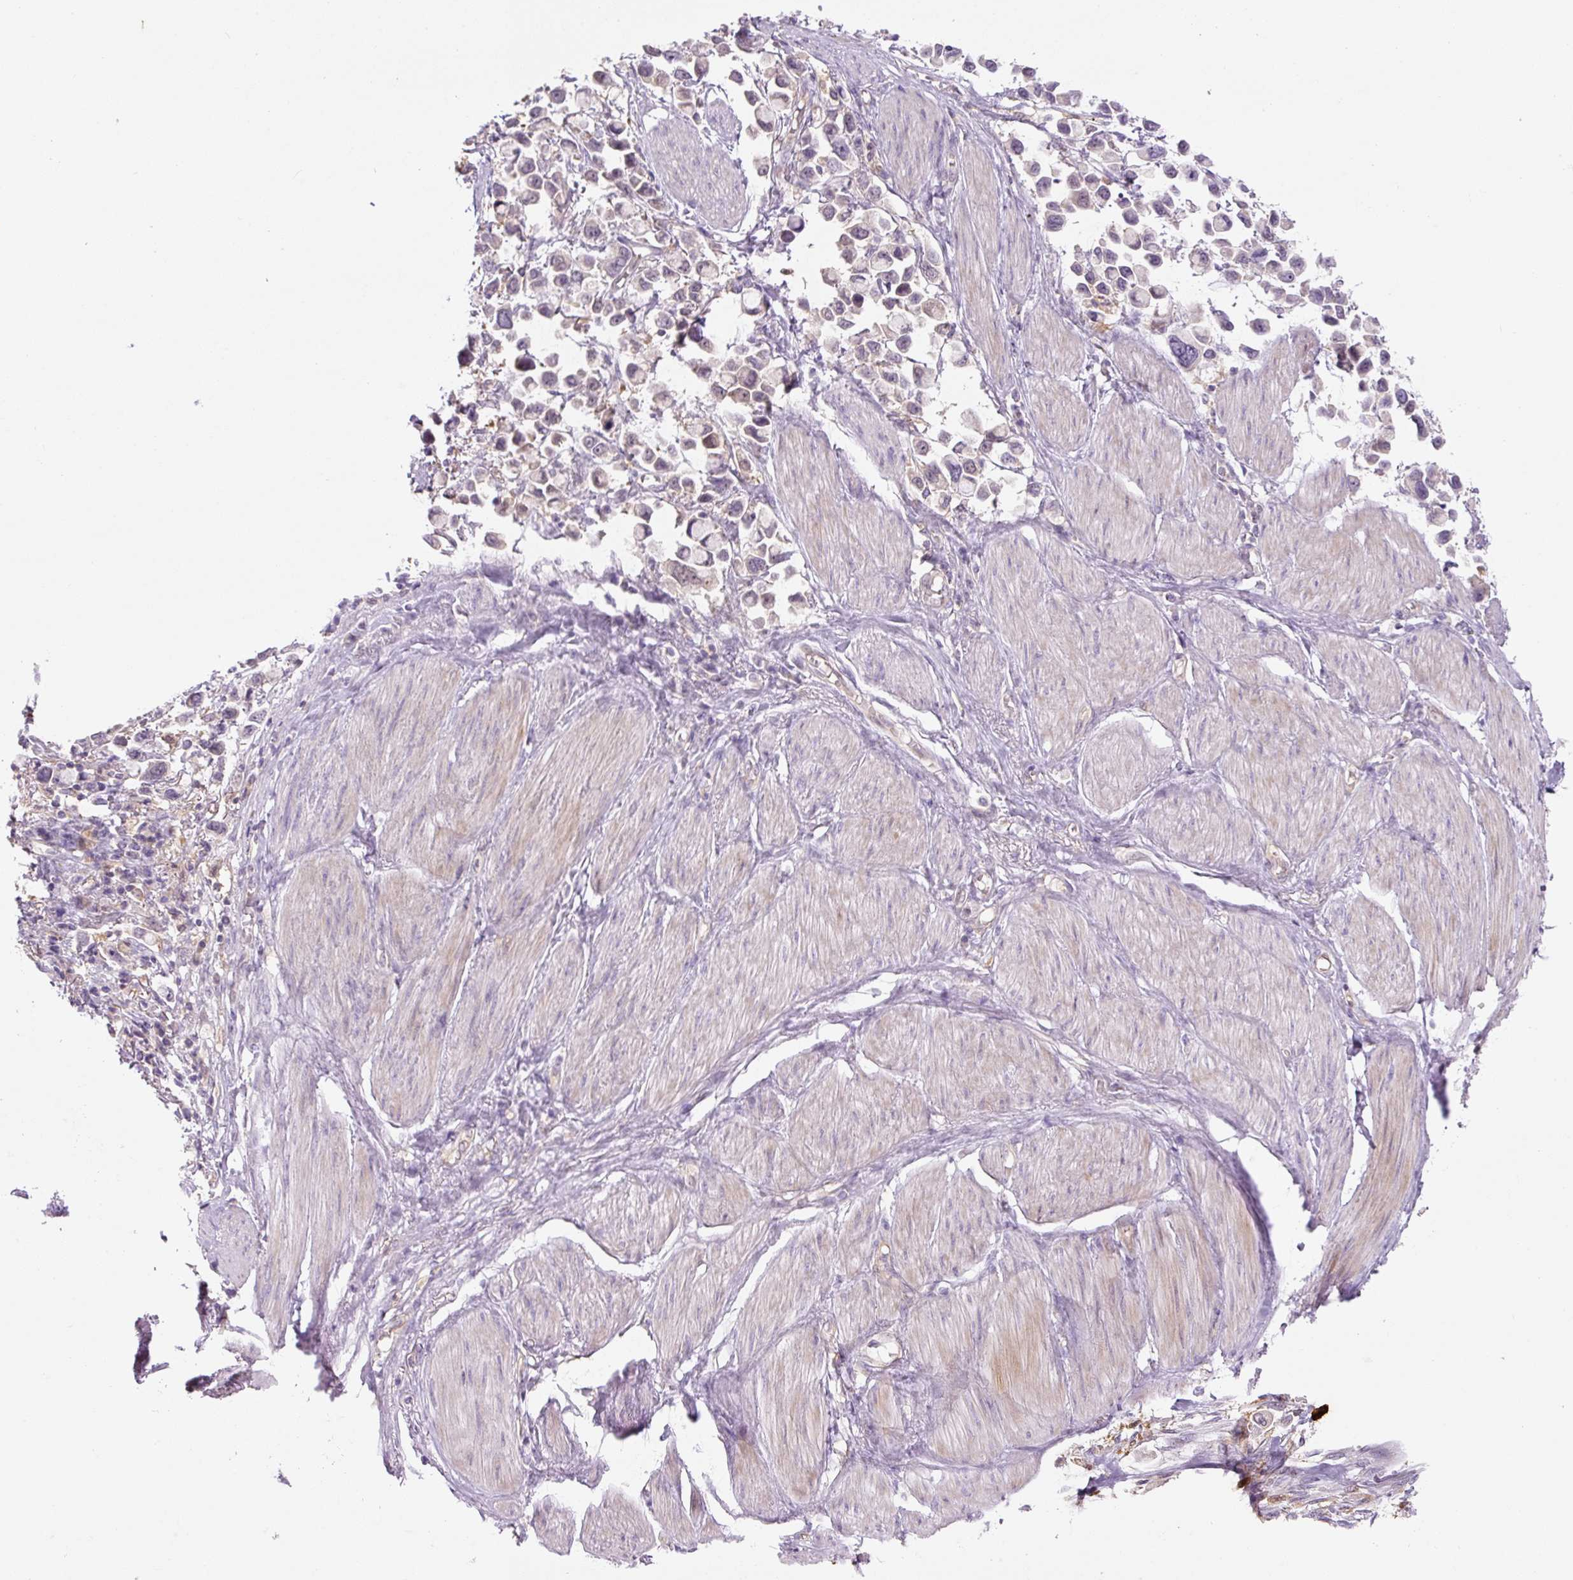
{"staining": {"intensity": "negative", "quantity": "none", "location": "none"}, "tissue": "stomach cancer", "cell_type": "Tumor cells", "image_type": "cancer", "snomed": [{"axis": "morphology", "description": "Adenocarcinoma, NOS"}, {"axis": "topography", "description": "Stomach"}], "caption": "A micrograph of stomach cancer stained for a protein exhibits no brown staining in tumor cells. Brightfield microscopy of immunohistochemistry stained with DAB (brown) and hematoxylin (blue), captured at high magnification.", "gene": "SPSB2", "patient": {"sex": "female", "age": 81}}